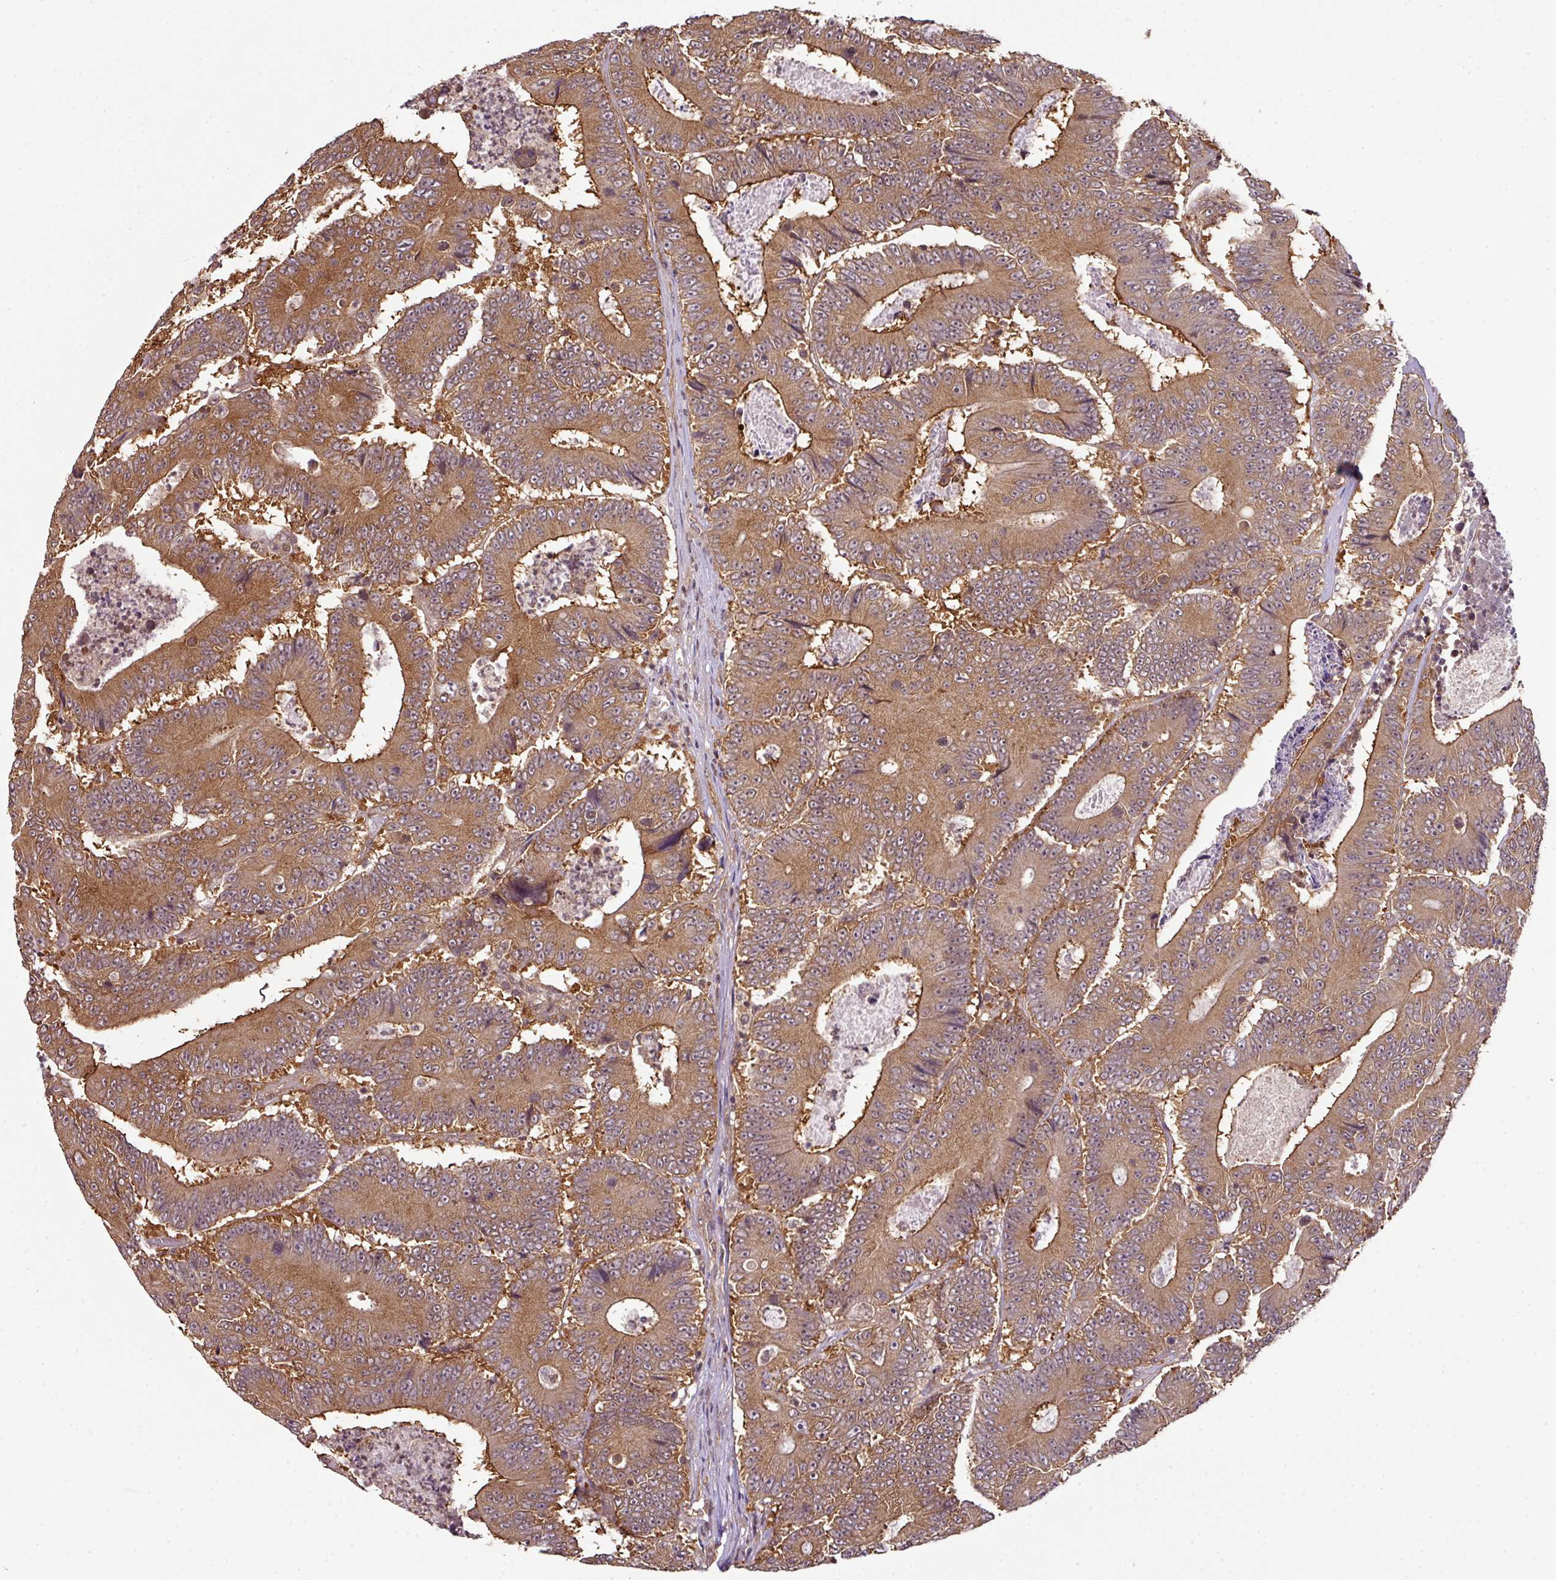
{"staining": {"intensity": "moderate", "quantity": ">75%", "location": "cytoplasmic/membranous"}, "tissue": "colorectal cancer", "cell_type": "Tumor cells", "image_type": "cancer", "snomed": [{"axis": "morphology", "description": "Adenocarcinoma, NOS"}, {"axis": "topography", "description": "Colon"}], "caption": "Immunohistochemical staining of human adenocarcinoma (colorectal) displays moderate cytoplasmic/membranous protein positivity in approximately >75% of tumor cells. (brown staining indicates protein expression, while blue staining denotes nuclei).", "gene": "ANKRD18A", "patient": {"sex": "male", "age": 83}}